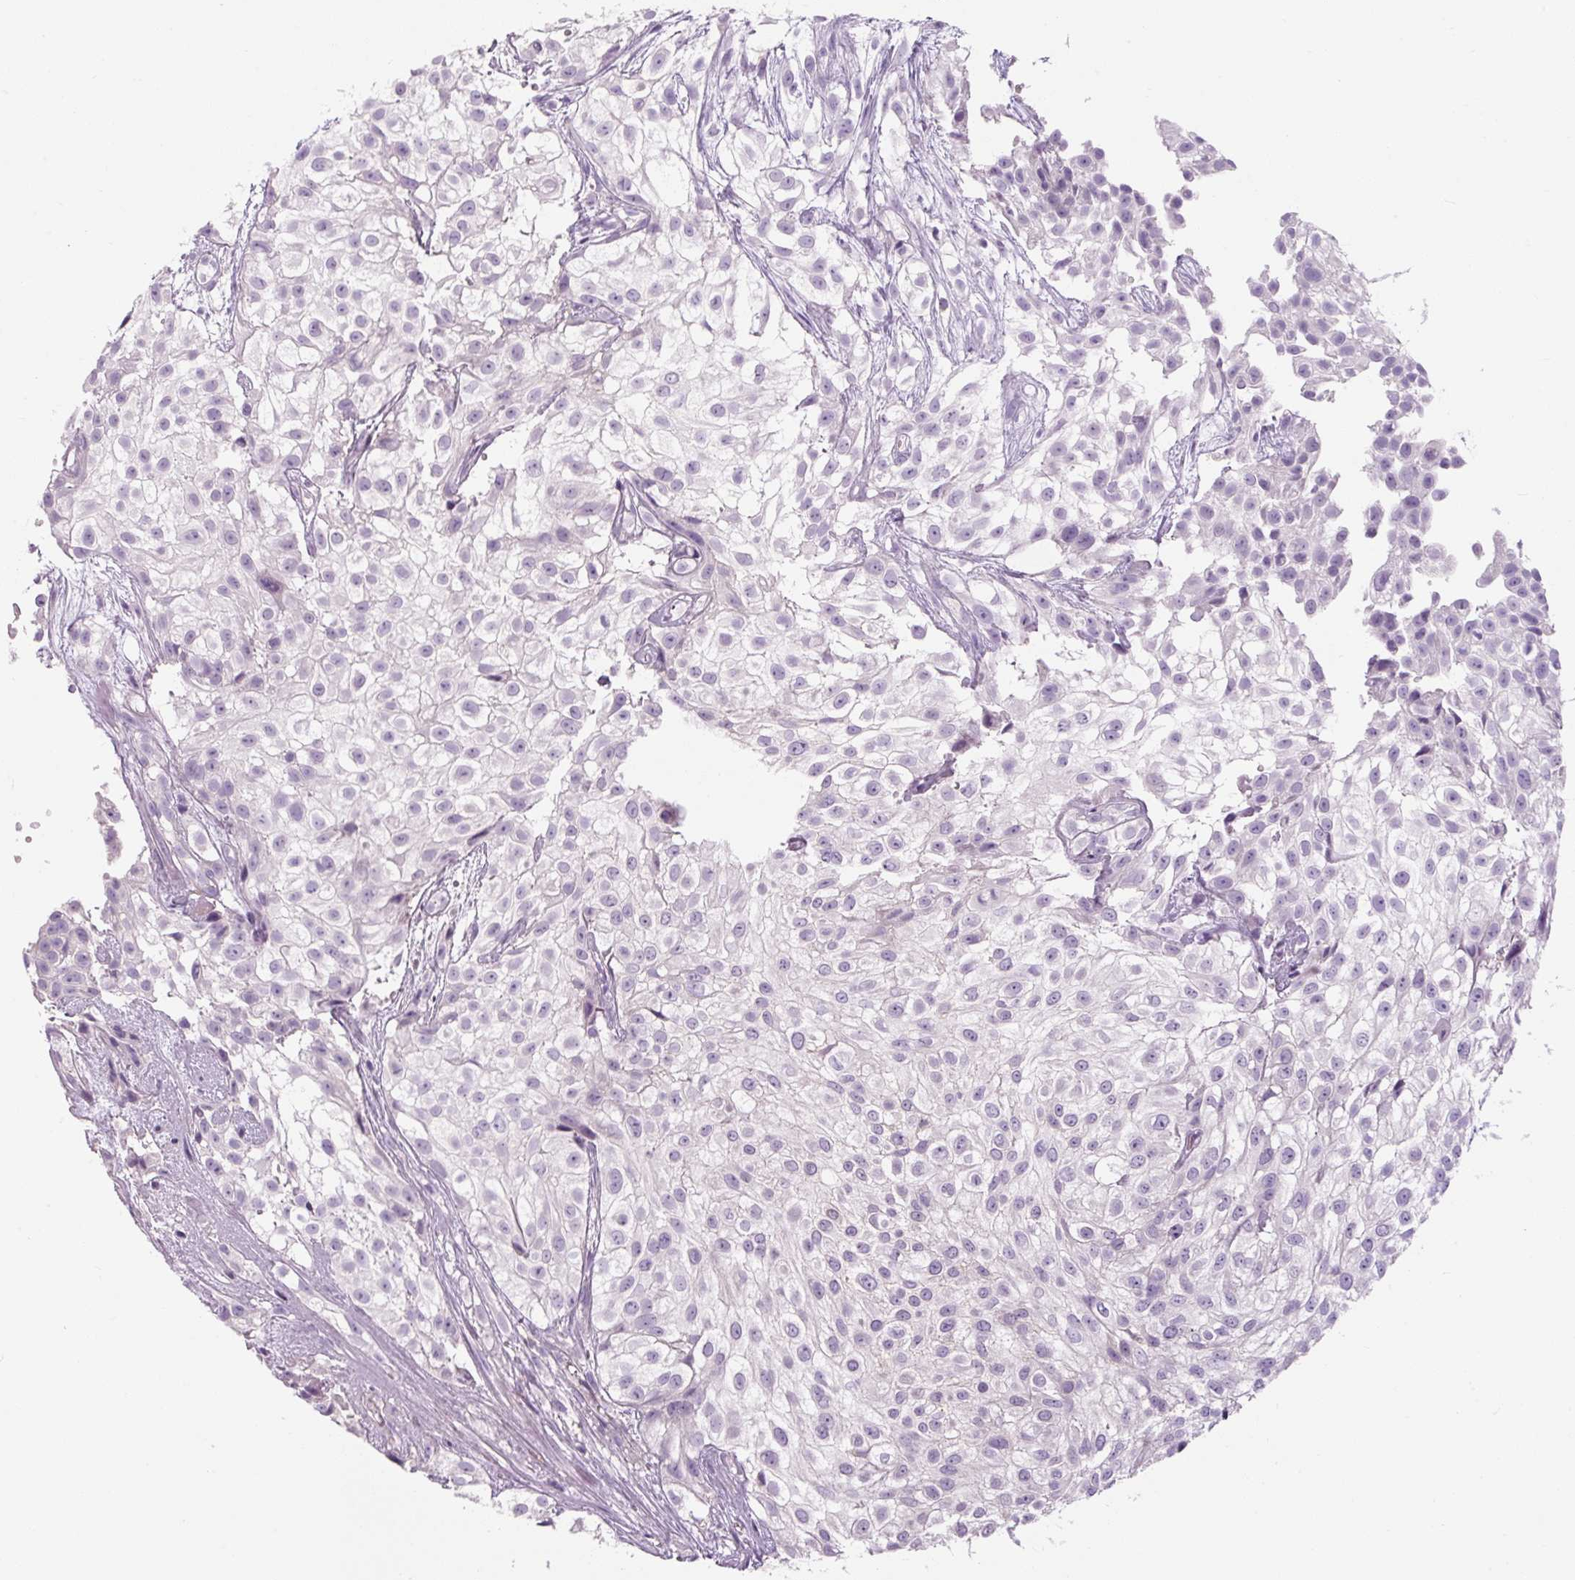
{"staining": {"intensity": "negative", "quantity": "none", "location": "none"}, "tissue": "urothelial cancer", "cell_type": "Tumor cells", "image_type": "cancer", "snomed": [{"axis": "morphology", "description": "Urothelial carcinoma, High grade"}, {"axis": "topography", "description": "Urinary bladder"}], "caption": "Immunohistochemical staining of urothelial cancer displays no significant positivity in tumor cells.", "gene": "TIGD2", "patient": {"sex": "male", "age": 56}}